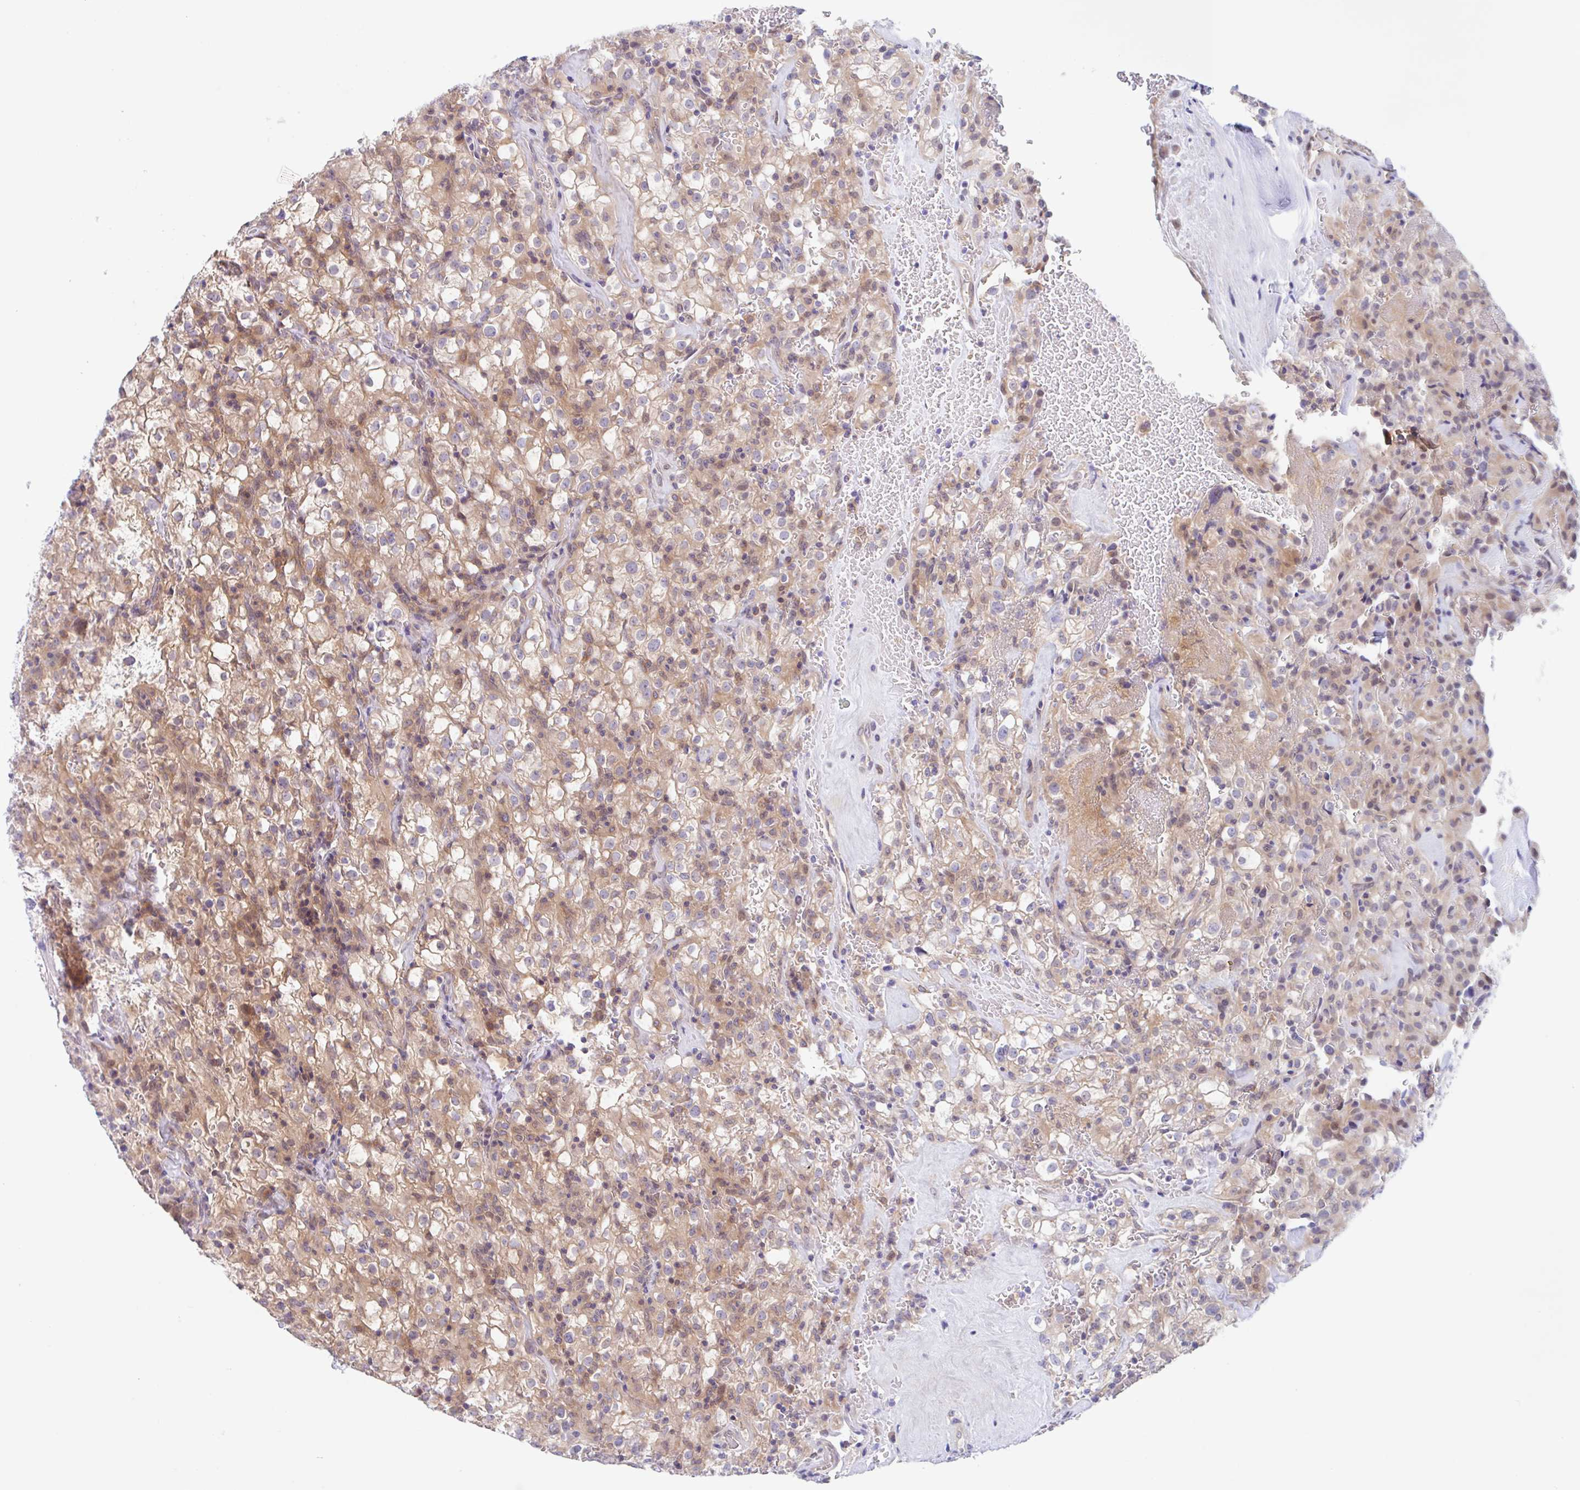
{"staining": {"intensity": "moderate", "quantity": ">75%", "location": "cytoplasmic/membranous"}, "tissue": "renal cancer", "cell_type": "Tumor cells", "image_type": "cancer", "snomed": [{"axis": "morphology", "description": "Adenocarcinoma, NOS"}, {"axis": "topography", "description": "Kidney"}], "caption": "Moderate cytoplasmic/membranous protein staining is identified in approximately >75% of tumor cells in renal cancer (adenocarcinoma).", "gene": "TMEM86A", "patient": {"sex": "female", "age": 74}}